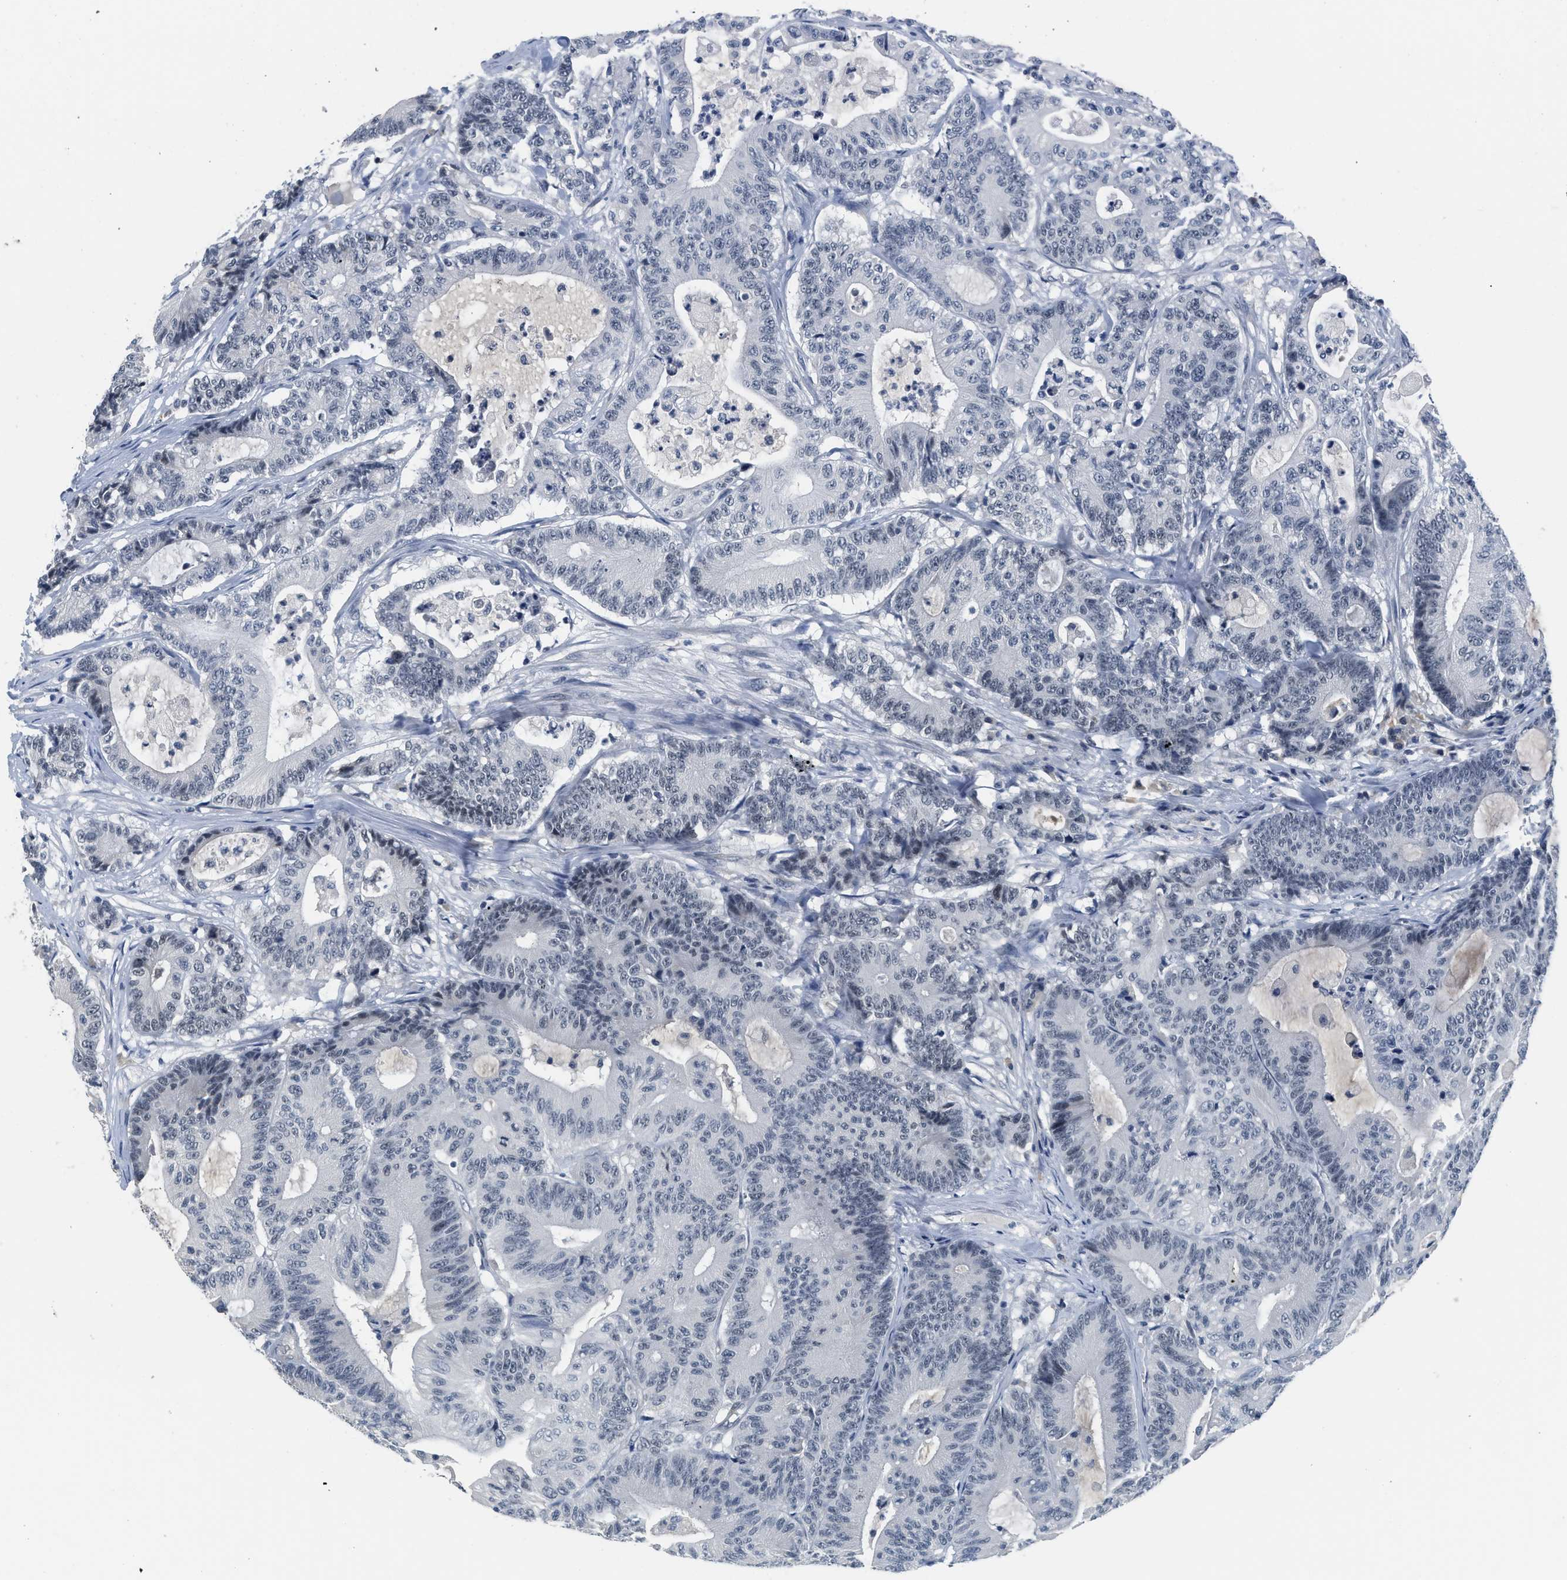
{"staining": {"intensity": "negative", "quantity": "none", "location": "none"}, "tissue": "colorectal cancer", "cell_type": "Tumor cells", "image_type": "cancer", "snomed": [{"axis": "morphology", "description": "Adenocarcinoma, NOS"}, {"axis": "topography", "description": "Colon"}], "caption": "DAB immunohistochemical staining of colorectal adenocarcinoma demonstrates no significant staining in tumor cells. (DAB IHC with hematoxylin counter stain).", "gene": "MZF1", "patient": {"sex": "female", "age": 84}}